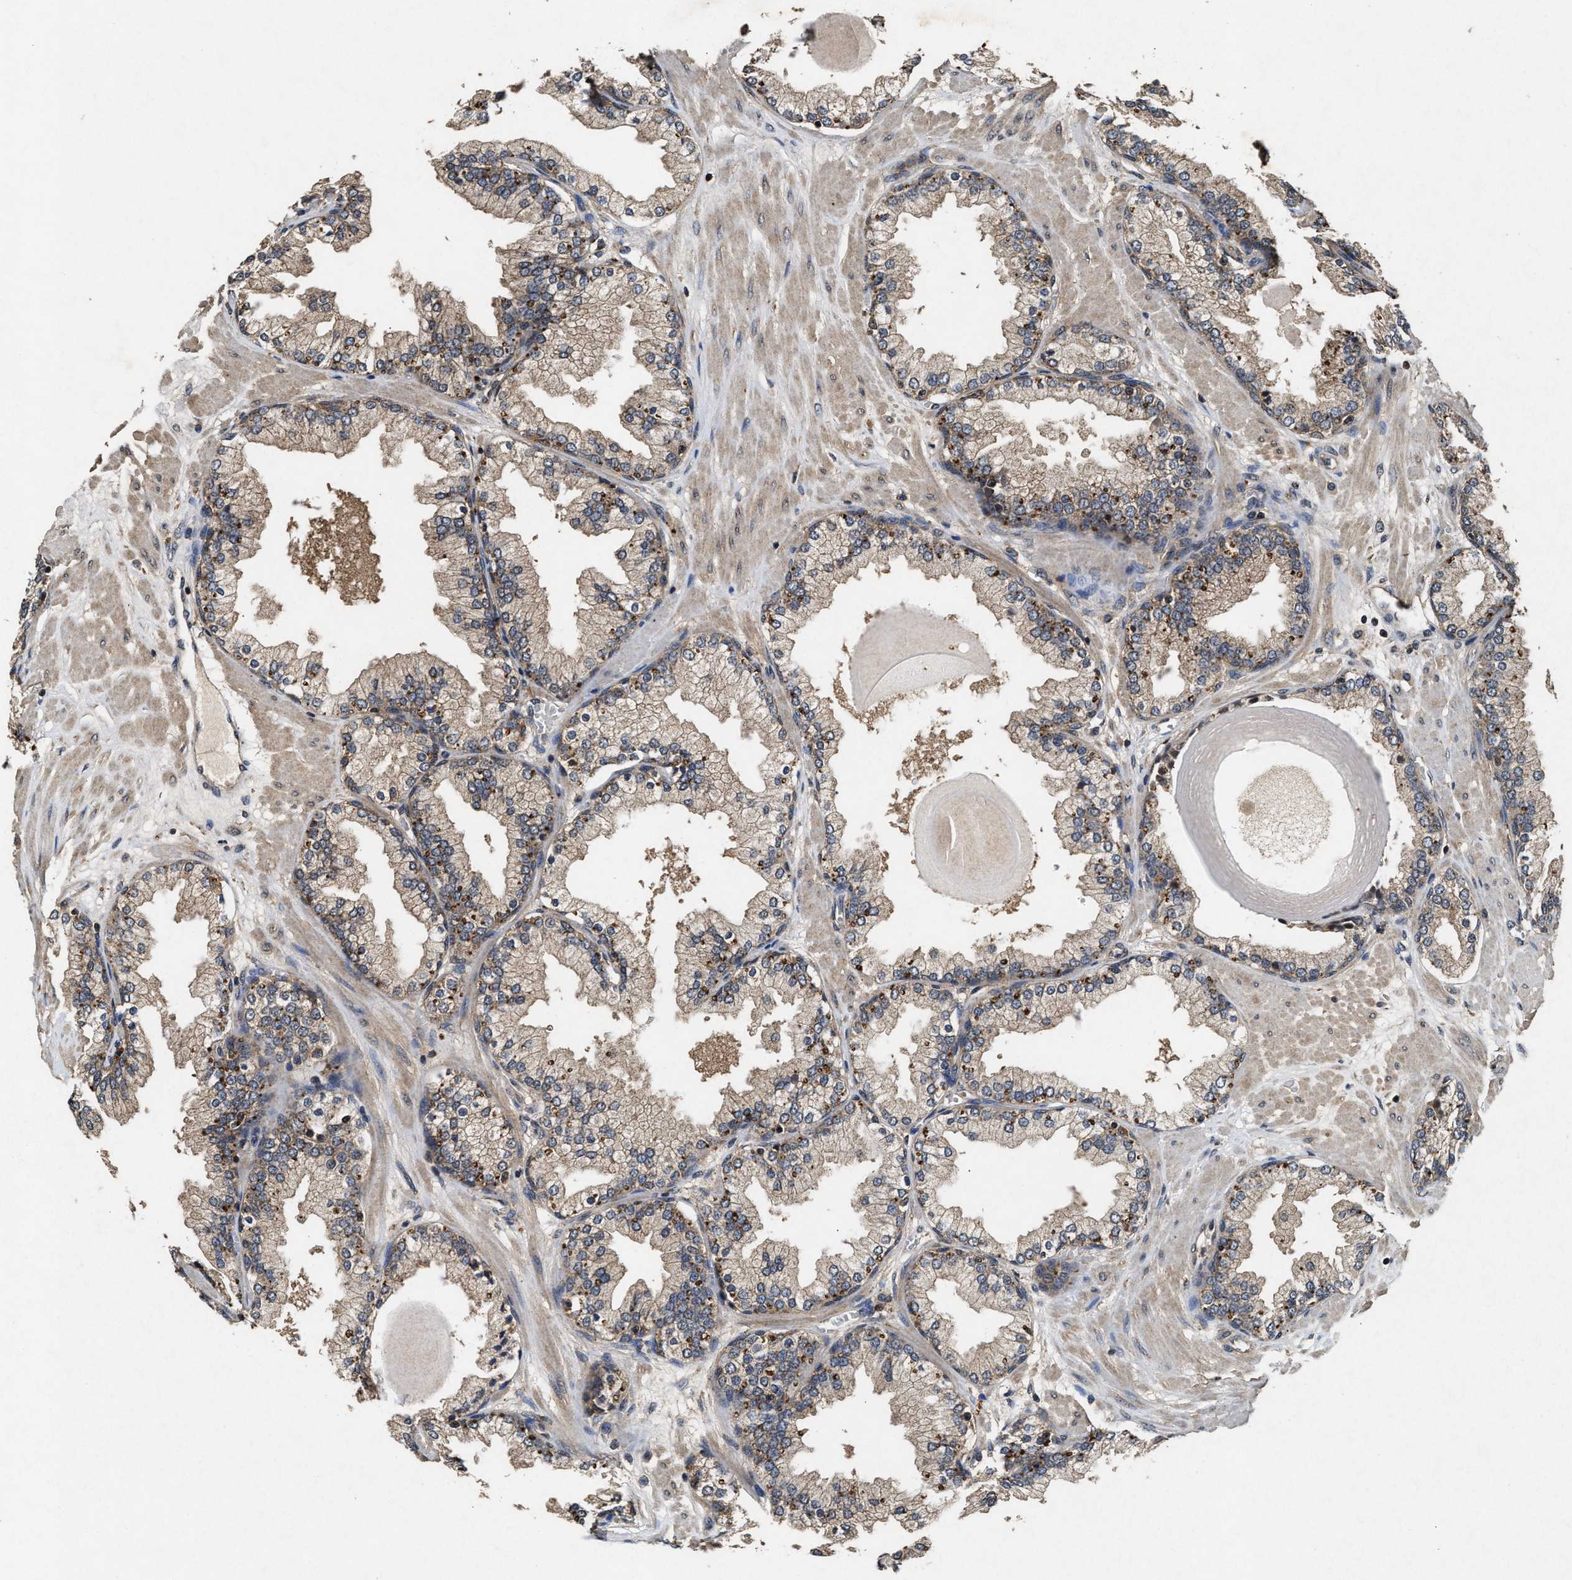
{"staining": {"intensity": "moderate", "quantity": "25%-75%", "location": "cytoplasmic/membranous"}, "tissue": "prostate", "cell_type": "Glandular cells", "image_type": "normal", "snomed": [{"axis": "morphology", "description": "Normal tissue, NOS"}, {"axis": "topography", "description": "Prostate"}], "caption": "Protein expression analysis of unremarkable human prostate reveals moderate cytoplasmic/membranous staining in about 25%-75% of glandular cells.", "gene": "PDAP1", "patient": {"sex": "male", "age": 51}}